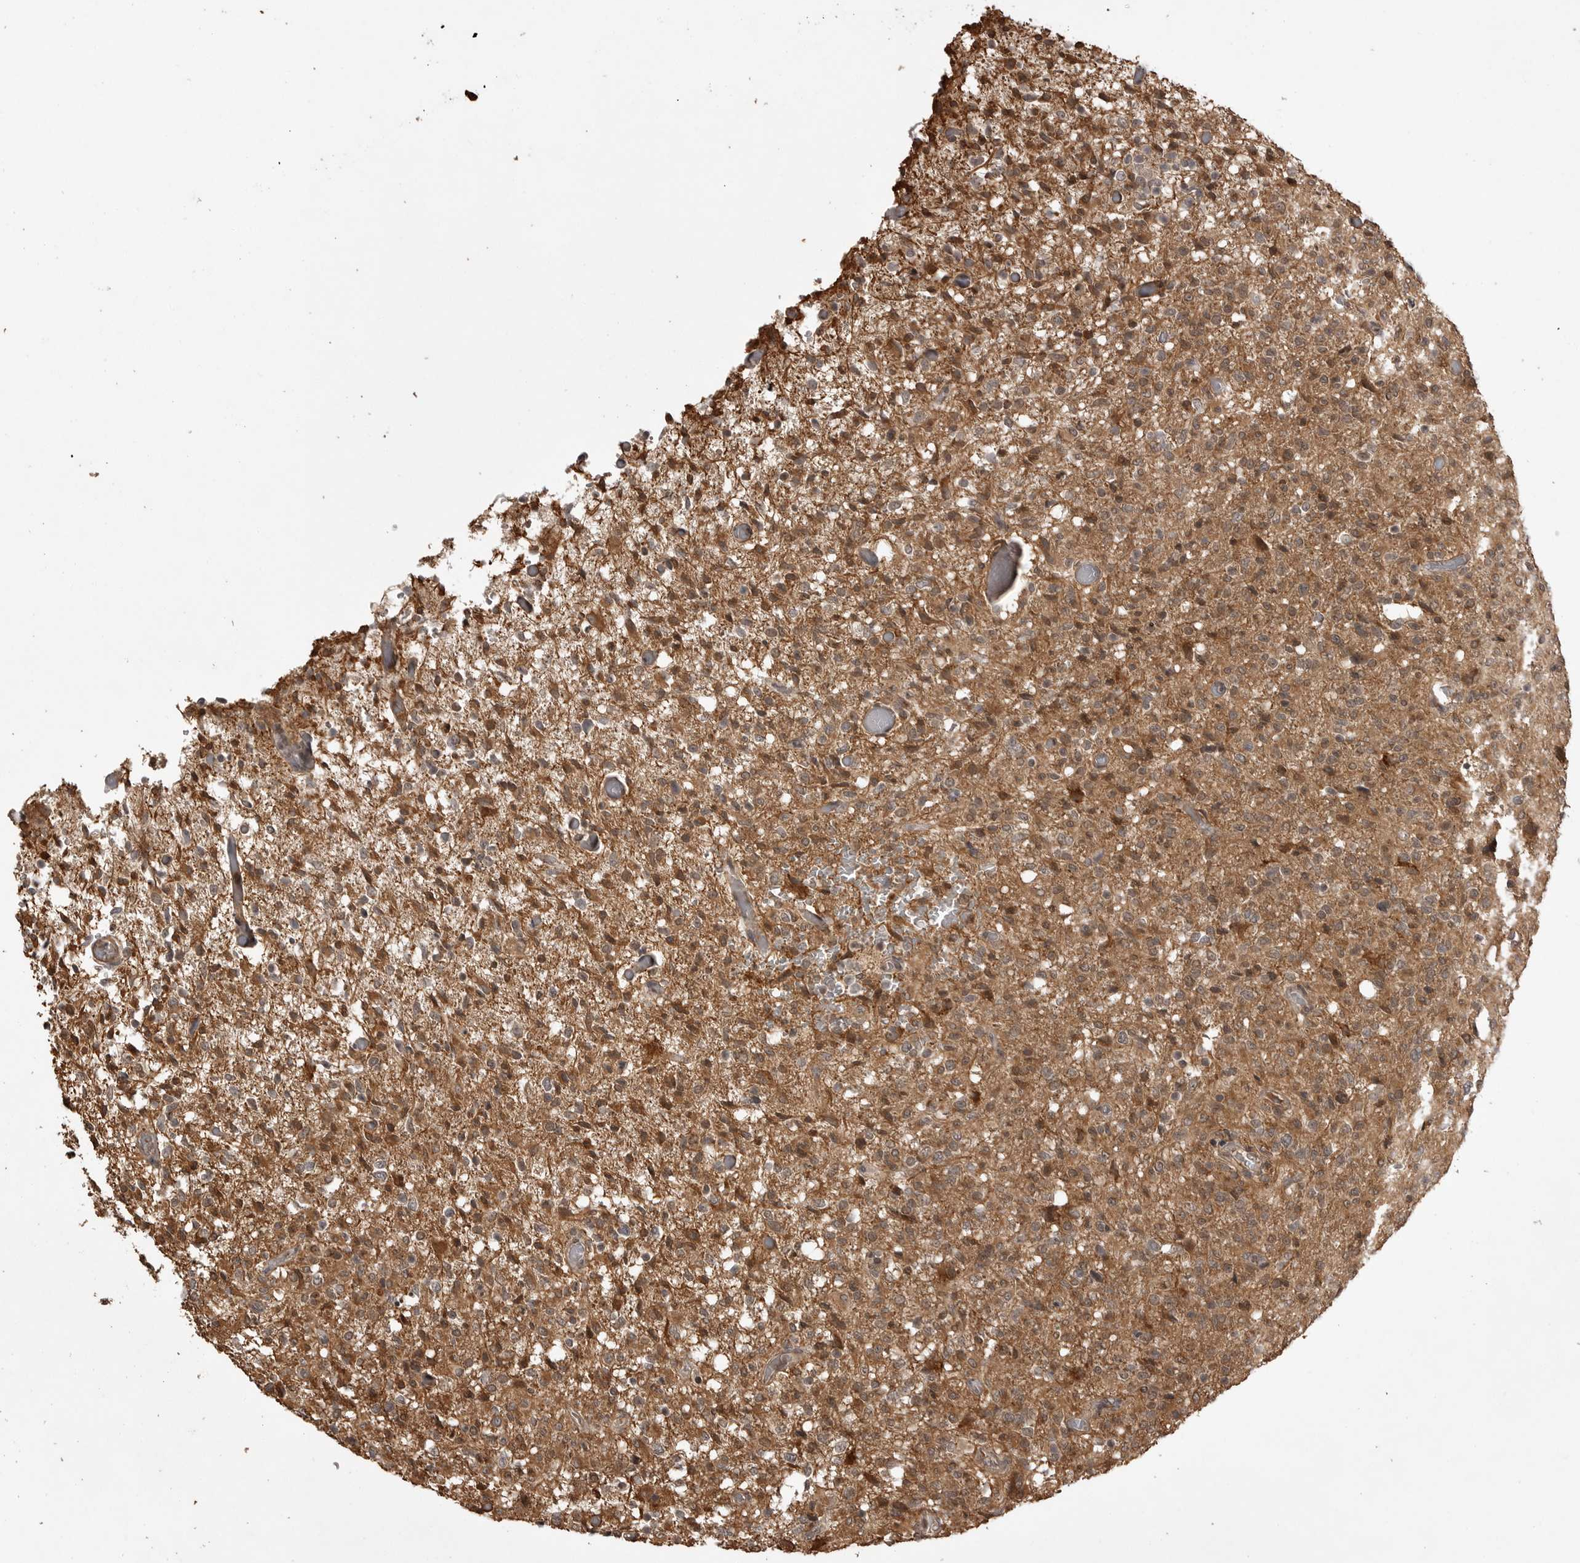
{"staining": {"intensity": "moderate", "quantity": ">75%", "location": "cytoplasmic/membranous"}, "tissue": "glioma", "cell_type": "Tumor cells", "image_type": "cancer", "snomed": [{"axis": "morphology", "description": "Glioma, malignant, High grade"}, {"axis": "topography", "description": "Brain"}], "caption": "Protein analysis of high-grade glioma (malignant) tissue displays moderate cytoplasmic/membranous staining in approximately >75% of tumor cells.", "gene": "AKAP7", "patient": {"sex": "female", "age": 57}}